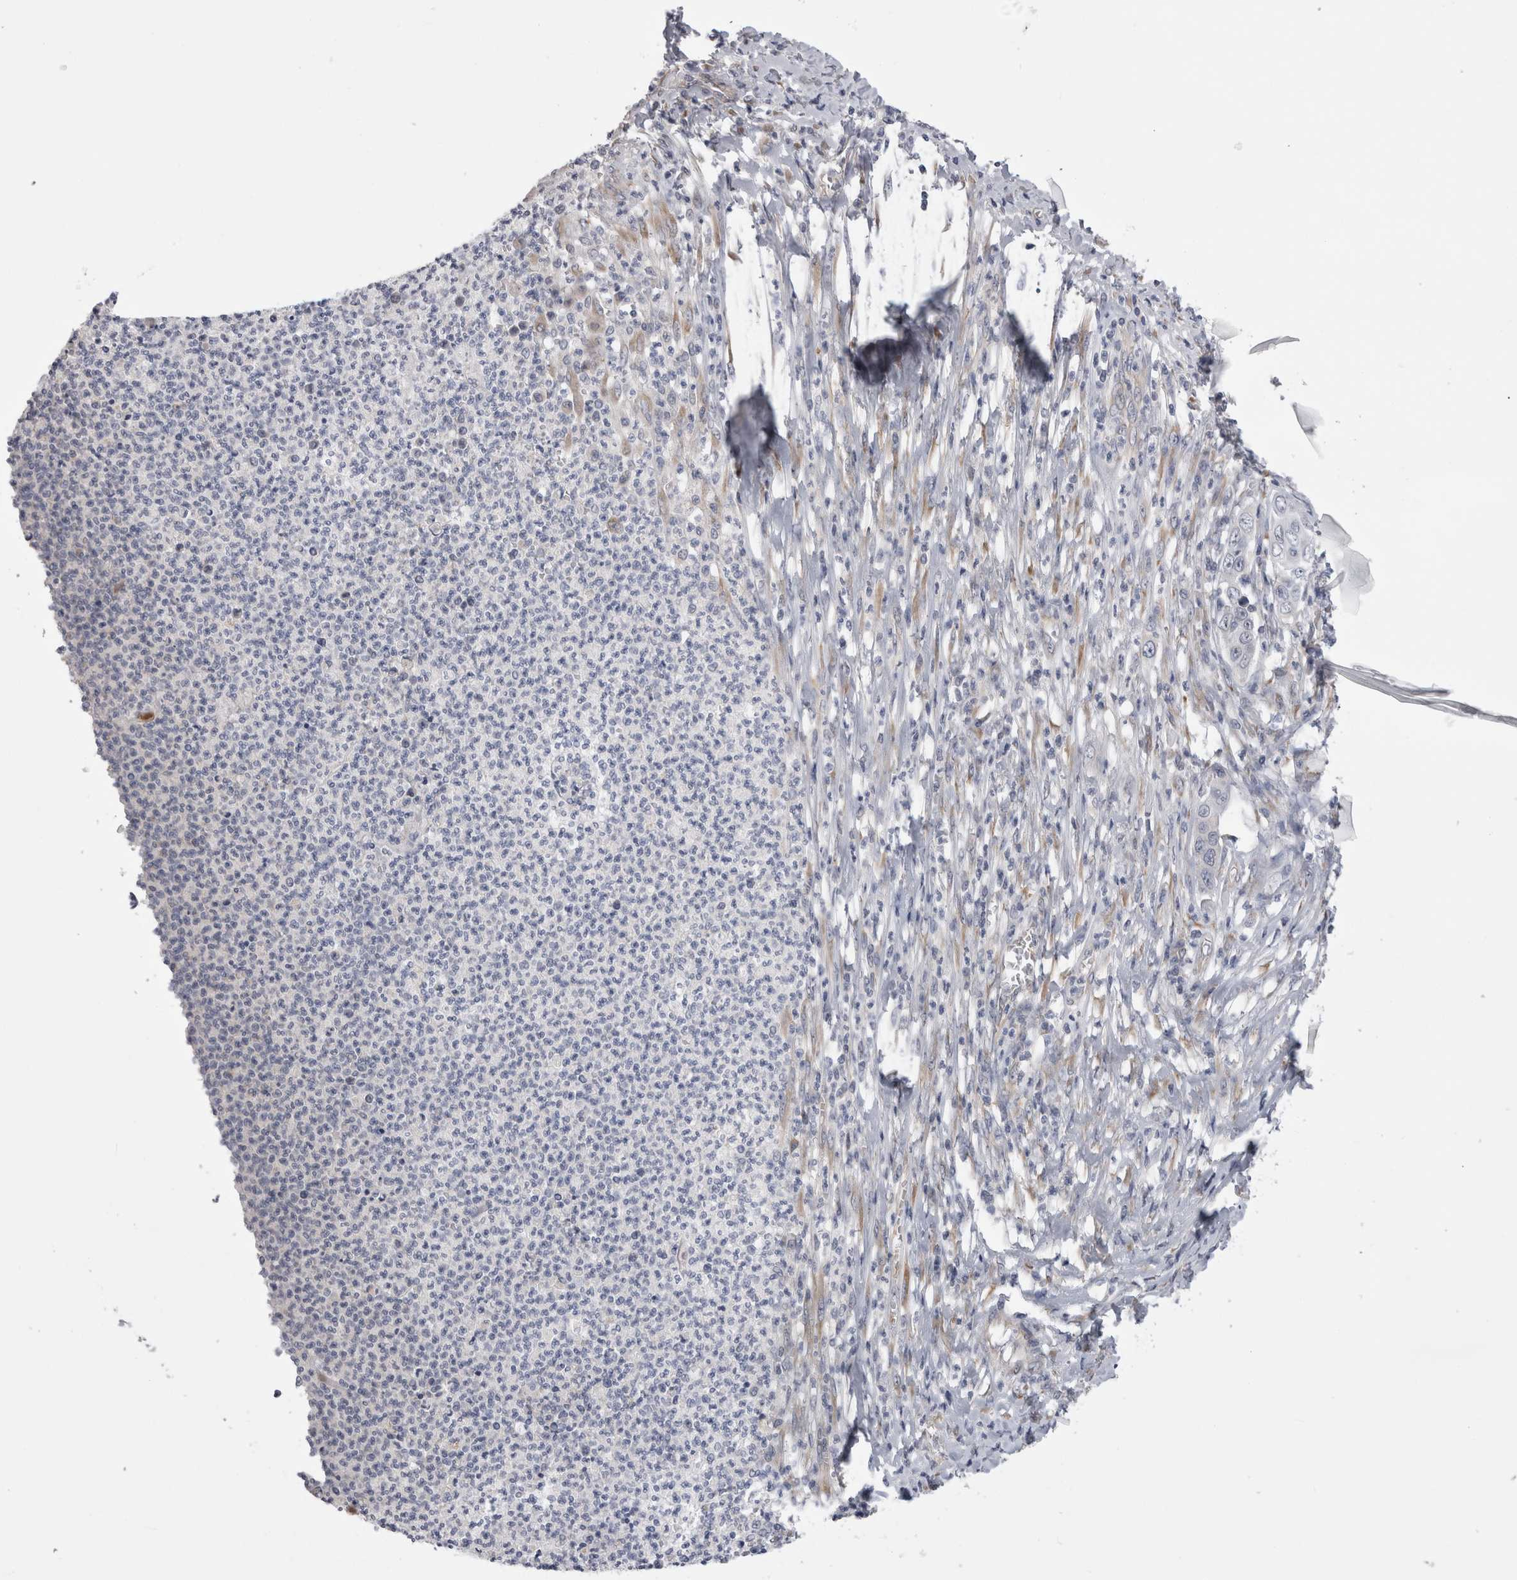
{"staining": {"intensity": "negative", "quantity": "none", "location": "none"}, "tissue": "skin cancer", "cell_type": "Tumor cells", "image_type": "cancer", "snomed": [{"axis": "morphology", "description": "Squamous cell carcinoma, NOS"}, {"axis": "topography", "description": "Skin"}], "caption": "Immunohistochemistry (IHC) histopathology image of neoplastic tissue: human skin squamous cell carcinoma stained with DAB shows no significant protein positivity in tumor cells.", "gene": "ARHGAP29", "patient": {"sex": "male", "age": 55}}